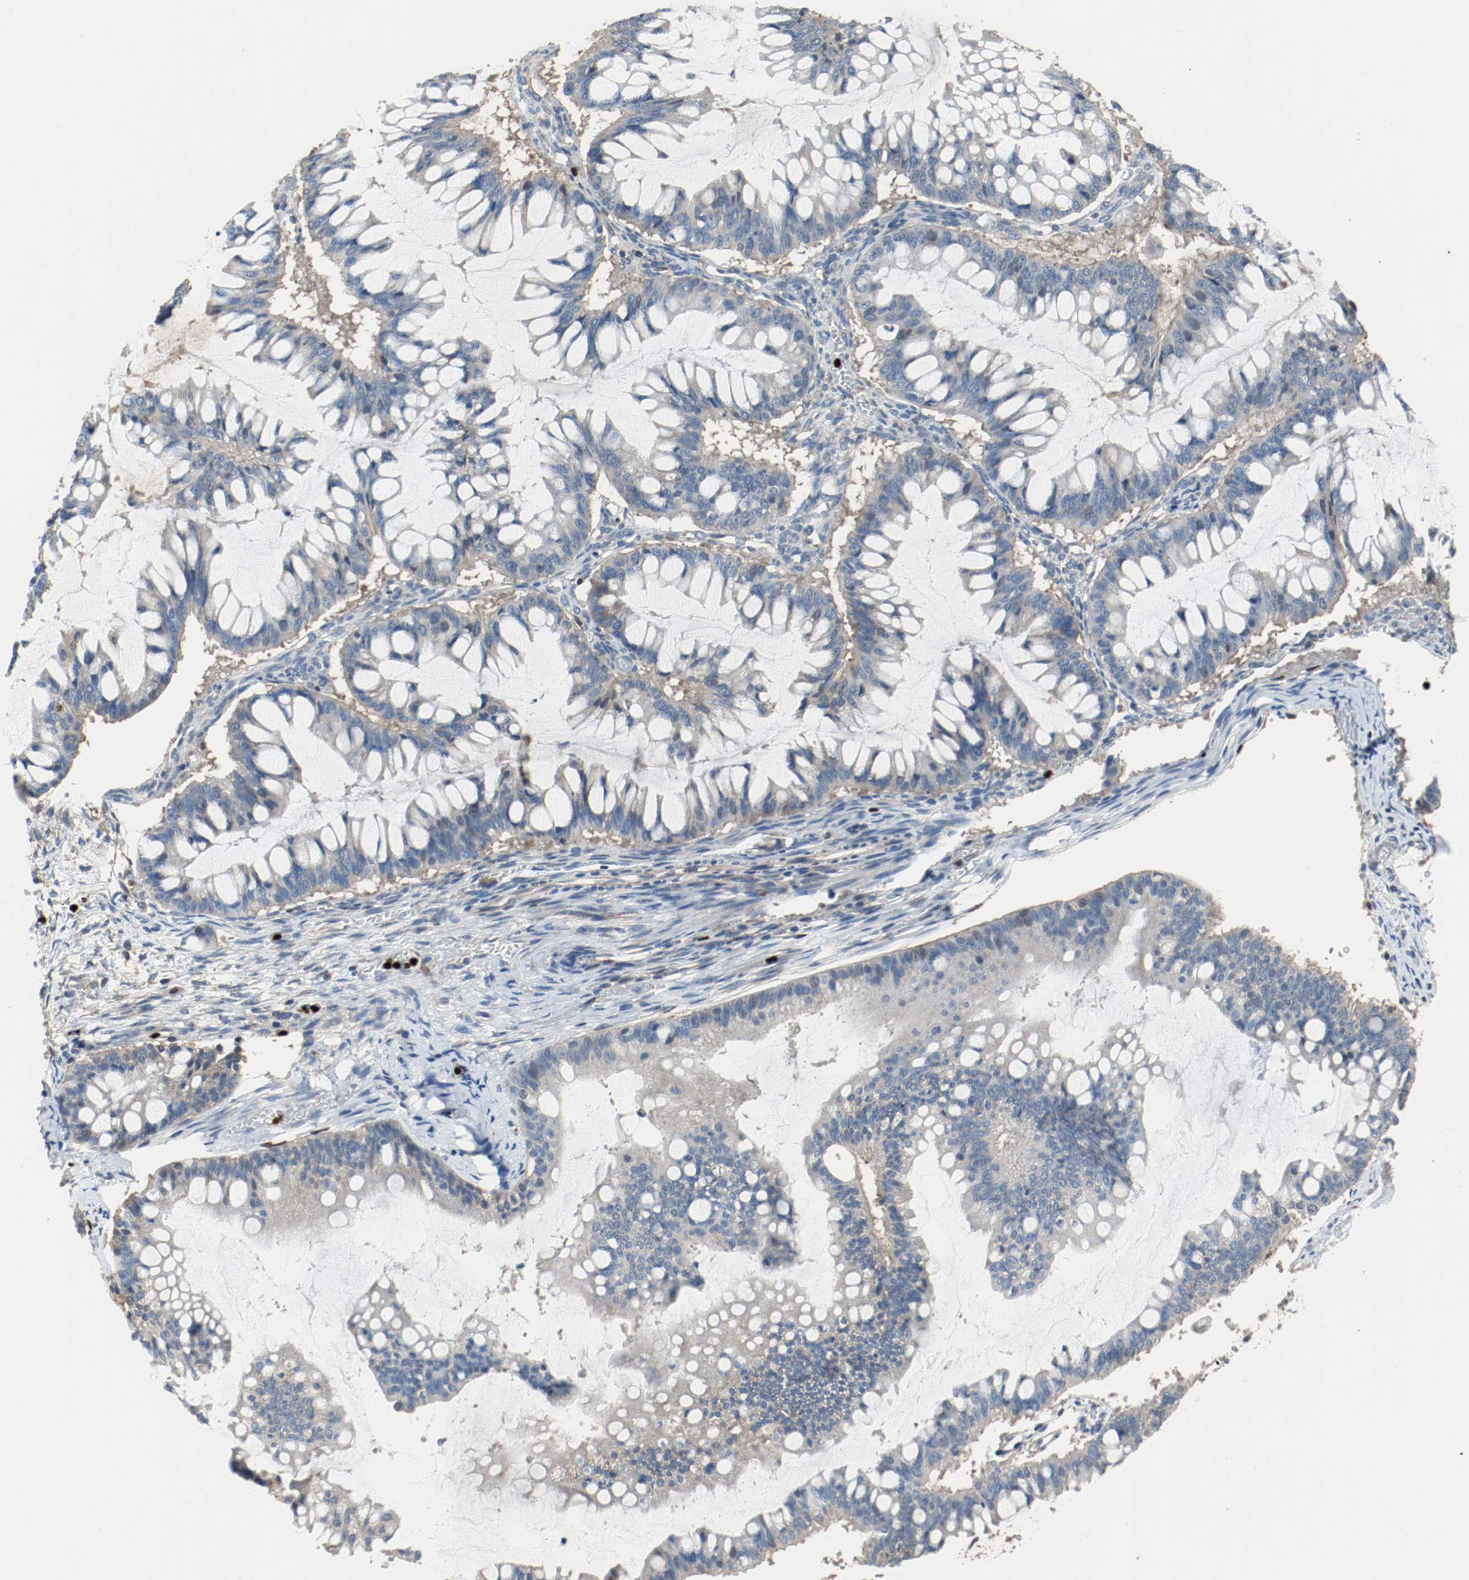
{"staining": {"intensity": "negative", "quantity": "none", "location": "none"}, "tissue": "ovarian cancer", "cell_type": "Tumor cells", "image_type": "cancer", "snomed": [{"axis": "morphology", "description": "Cystadenocarcinoma, mucinous, NOS"}, {"axis": "topography", "description": "Ovary"}], "caption": "High power microscopy histopathology image of an IHC image of ovarian cancer, revealing no significant expression in tumor cells.", "gene": "BLK", "patient": {"sex": "female", "age": 73}}